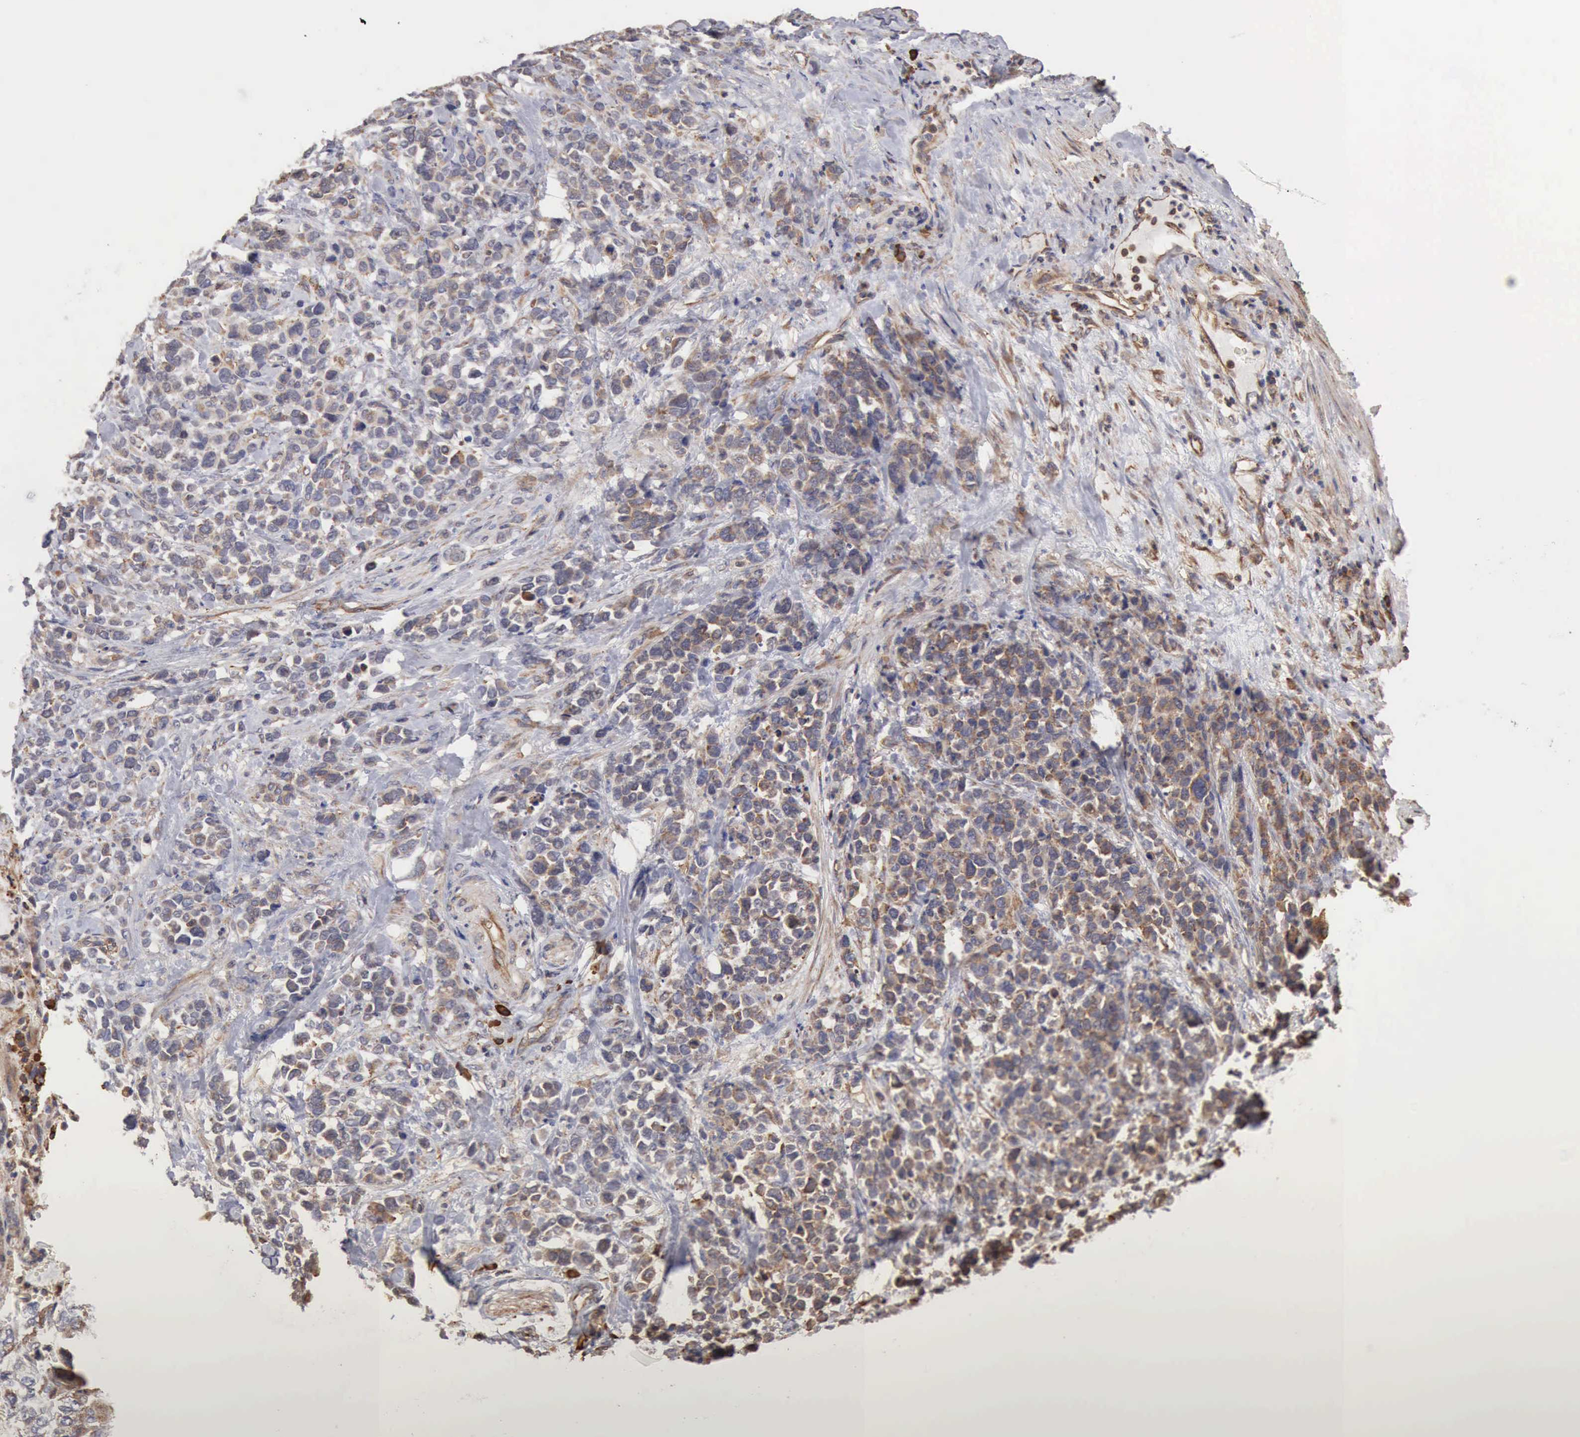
{"staining": {"intensity": "weak", "quantity": "25%-75%", "location": "cytoplasmic/membranous"}, "tissue": "stomach cancer", "cell_type": "Tumor cells", "image_type": "cancer", "snomed": [{"axis": "morphology", "description": "Adenocarcinoma, NOS"}, {"axis": "topography", "description": "Stomach, upper"}], "caption": "About 25%-75% of tumor cells in human adenocarcinoma (stomach) reveal weak cytoplasmic/membranous protein positivity as visualized by brown immunohistochemical staining.", "gene": "GPR101", "patient": {"sex": "male", "age": 71}}